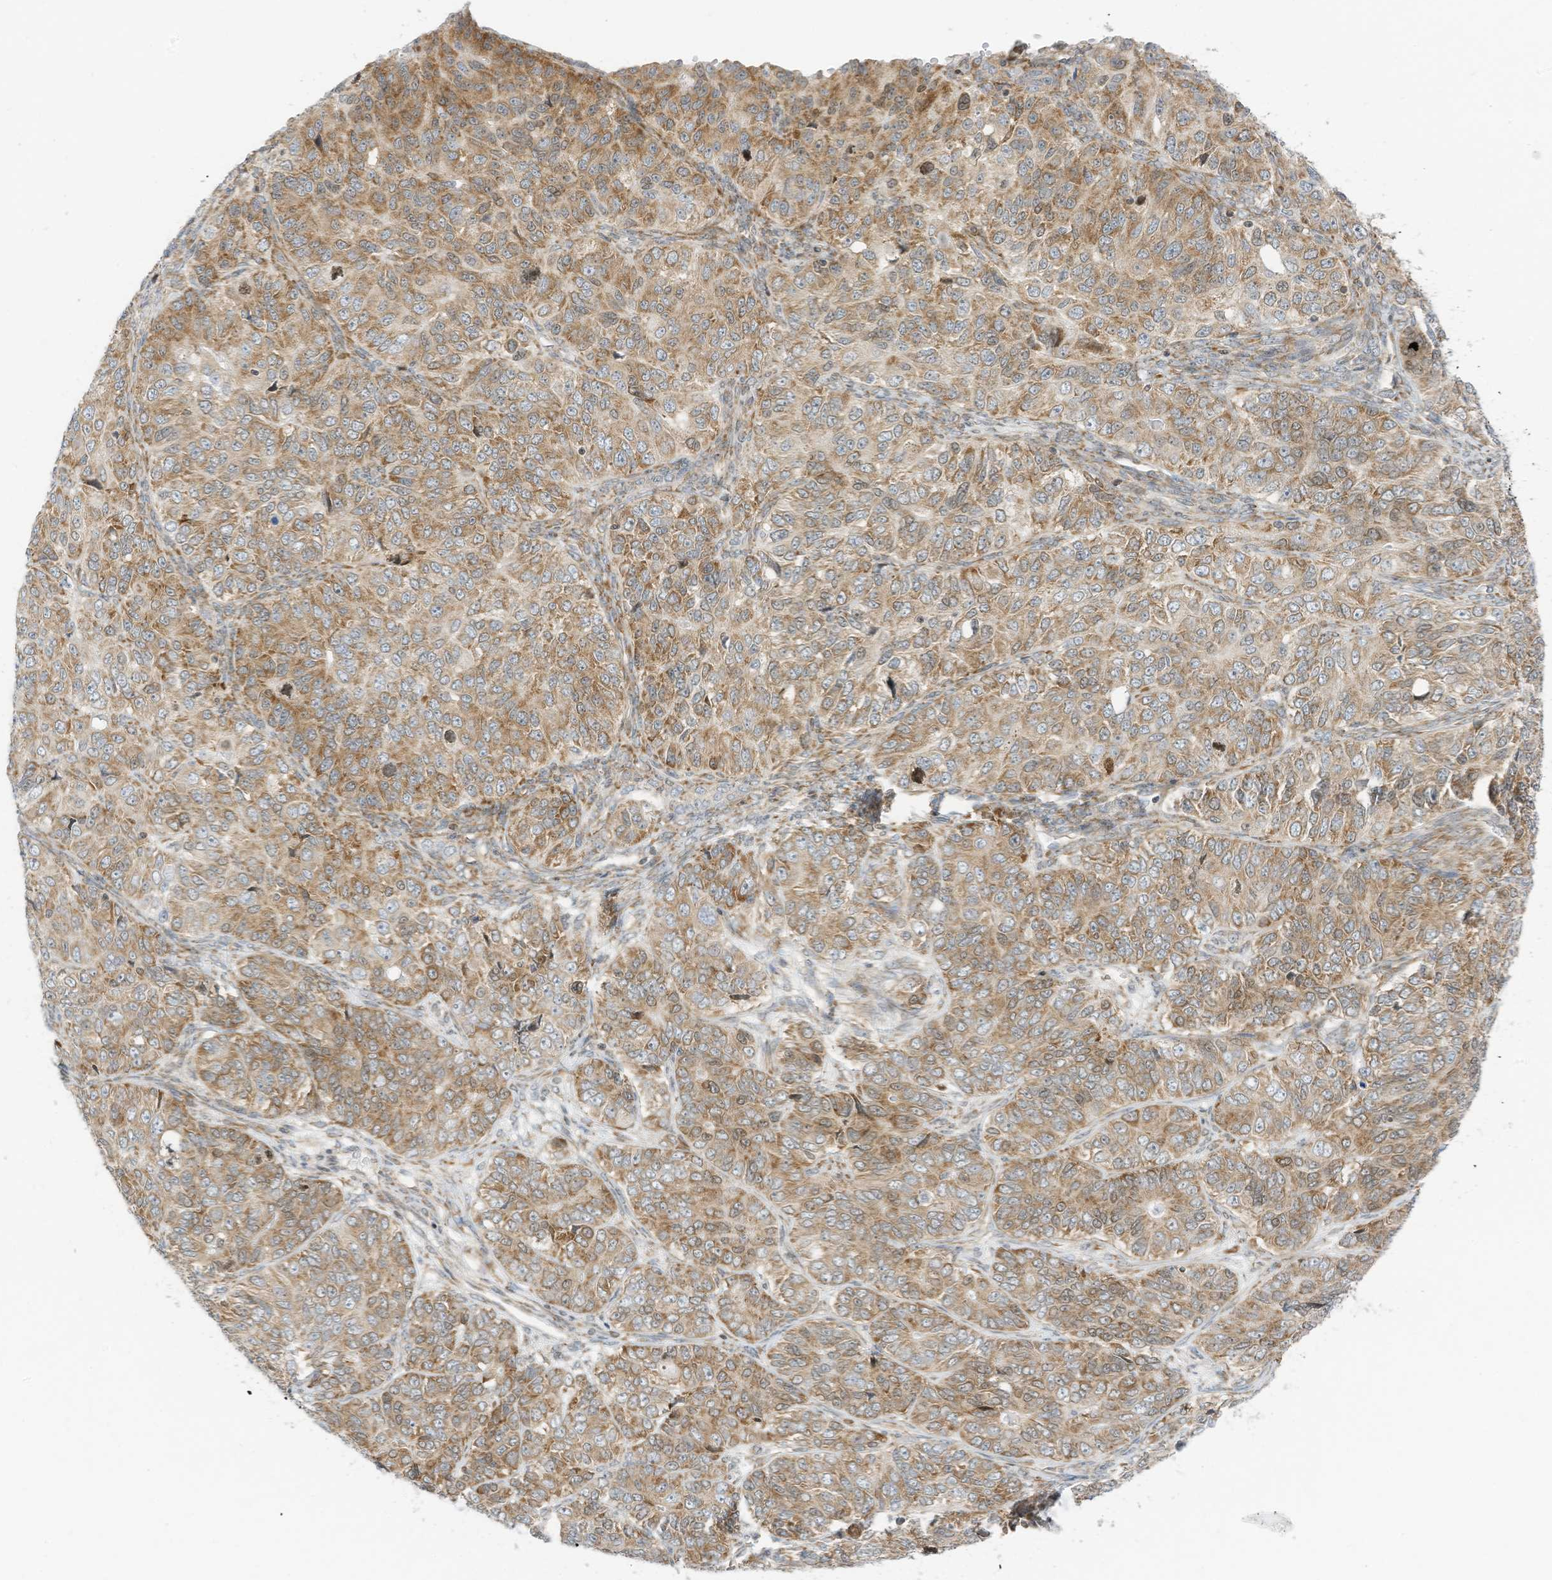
{"staining": {"intensity": "moderate", "quantity": ">75%", "location": "cytoplasmic/membranous"}, "tissue": "ovarian cancer", "cell_type": "Tumor cells", "image_type": "cancer", "snomed": [{"axis": "morphology", "description": "Carcinoma, endometroid"}, {"axis": "topography", "description": "Ovary"}], "caption": "DAB (3,3'-diaminobenzidine) immunohistochemical staining of human endometroid carcinoma (ovarian) reveals moderate cytoplasmic/membranous protein staining in about >75% of tumor cells. (Brightfield microscopy of DAB IHC at high magnification).", "gene": "EDF1", "patient": {"sex": "female", "age": 51}}